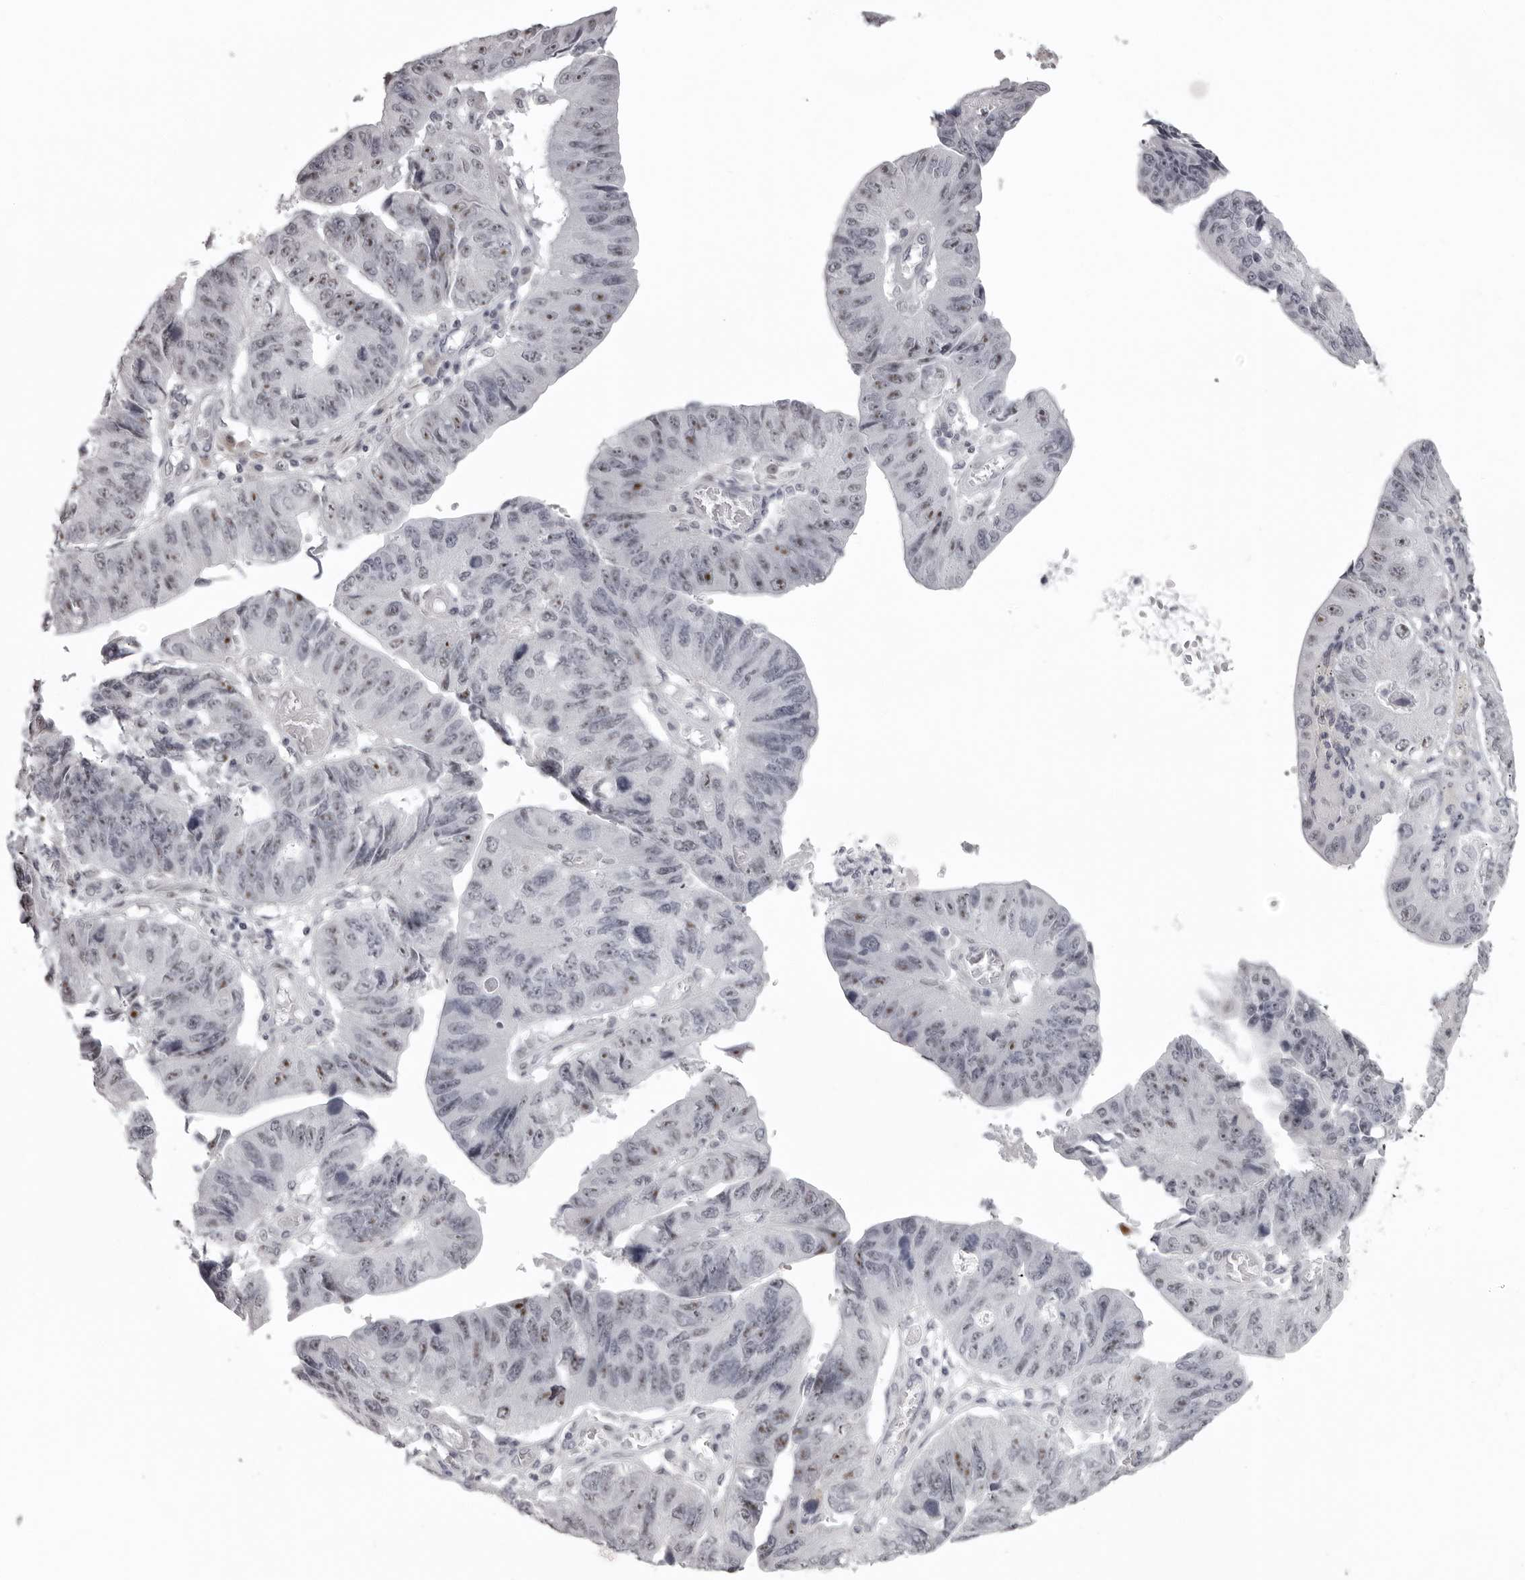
{"staining": {"intensity": "moderate", "quantity": "25%-75%", "location": "nuclear"}, "tissue": "stomach cancer", "cell_type": "Tumor cells", "image_type": "cancer", "snomed": [{"axis": "morphology", "description": "Adenocarcinoma, NOS"}, {"axis": "topography", "description": "Stomach"}], "caption": "The image reveals immunohistochemical staining of stomach cancer. There is moderate nuclear positivity is seen in approximately 25%-75% of tumor cells.", "gene": "HELZ", "patient": {"sex": "male", "age": 59}}